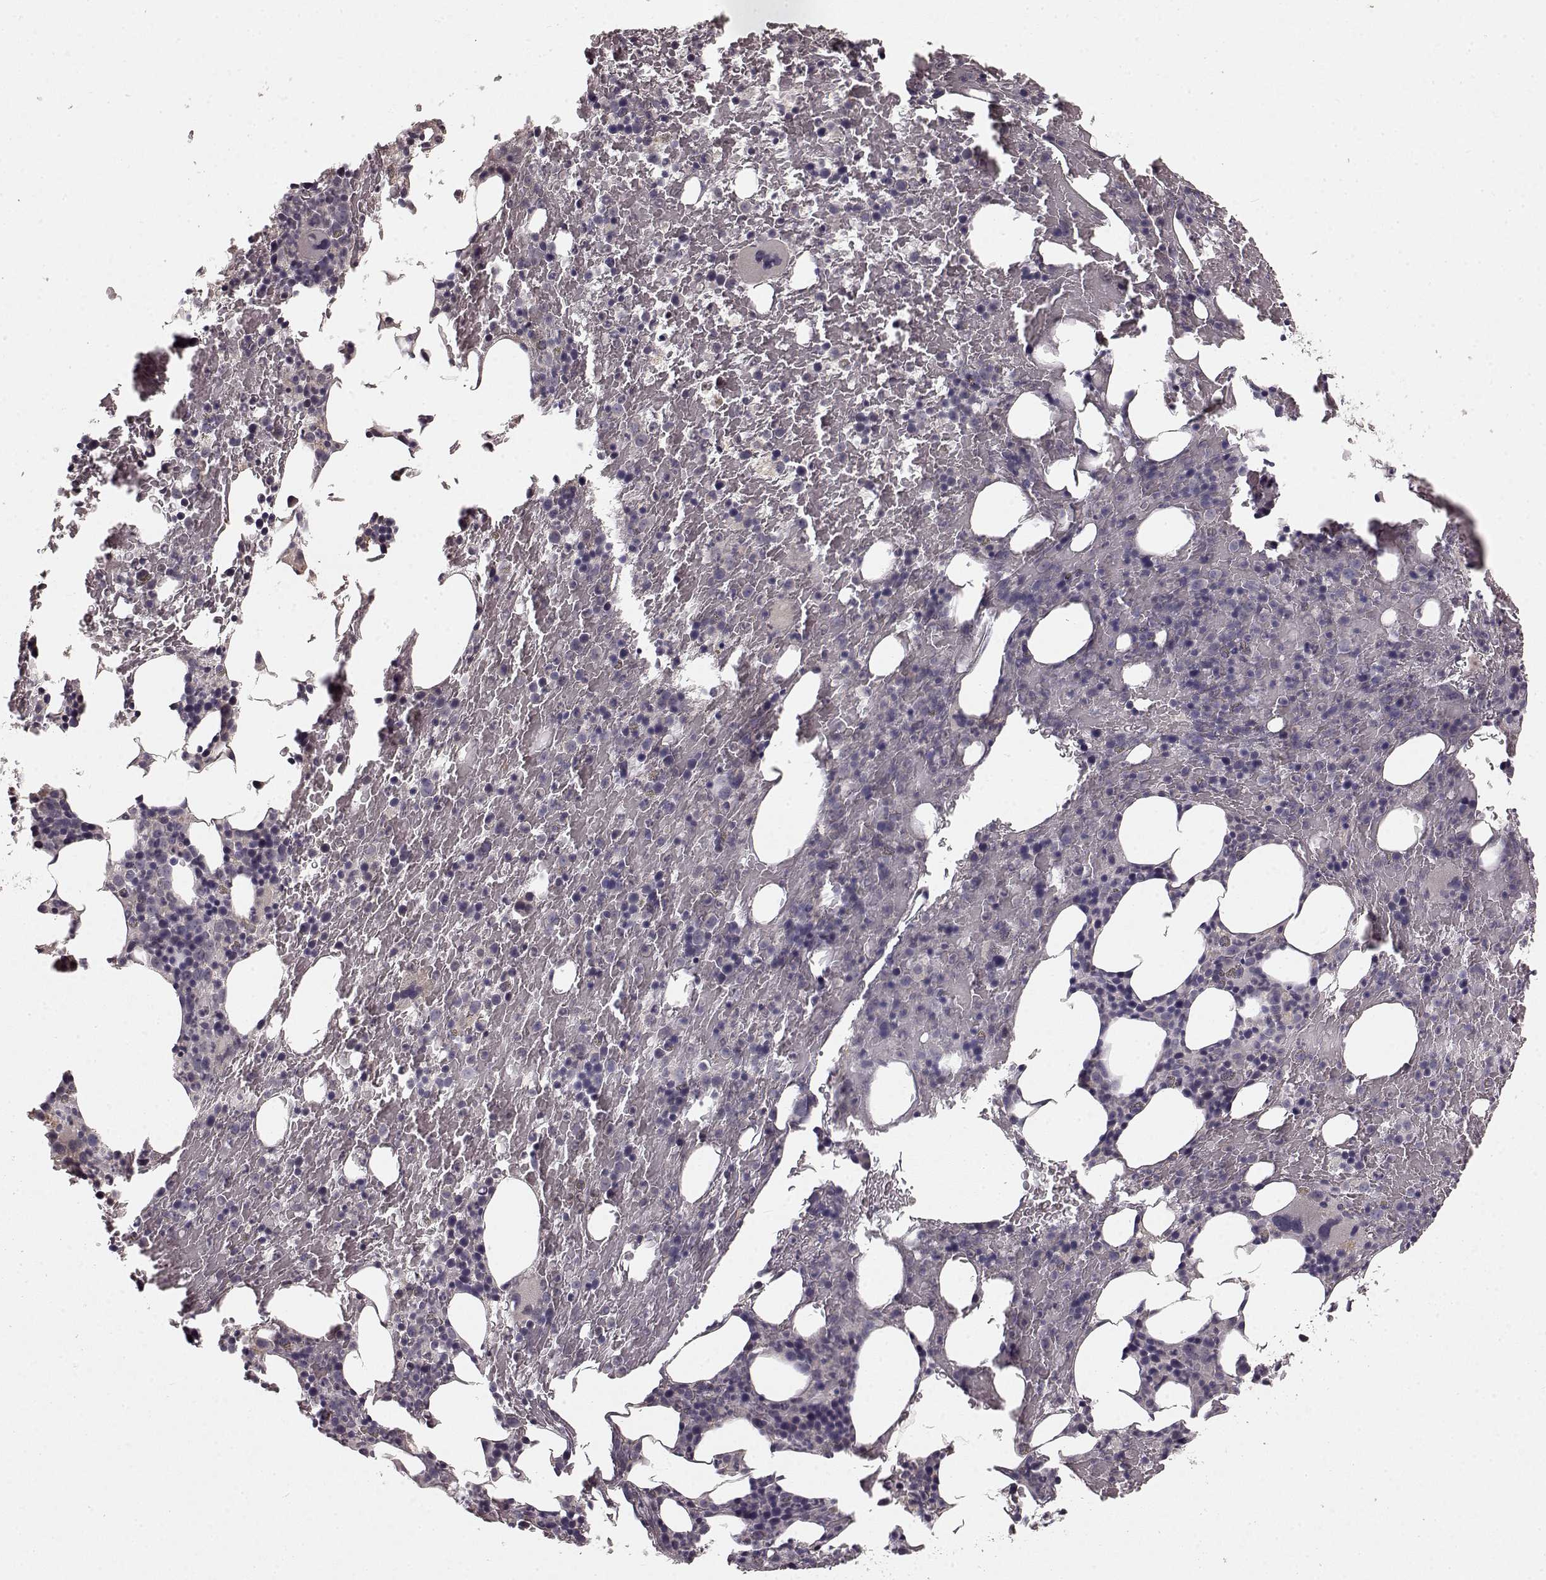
{"staining": {"intensity": "negative", "quantity": "none", "location": "none"}, "tissue": "bone marrow", "cell_type": "Hematopoietic cells", "image_type": "normal", "snomed": [{"axis": "morphology", "description": "Normal tissue, NOS"}, {"axis": "topography", "description": "Bone marrow"}], "caption": "Immunohistochemistry photomicrograph of benign bone marrow: bone marrow stained with DAB (3,3'-diaminobenzidine) displays no significant protein expression in hematopoietic cells.", "gene": "SLC22A18", "patient": {"sex": "male", "age": 72}}